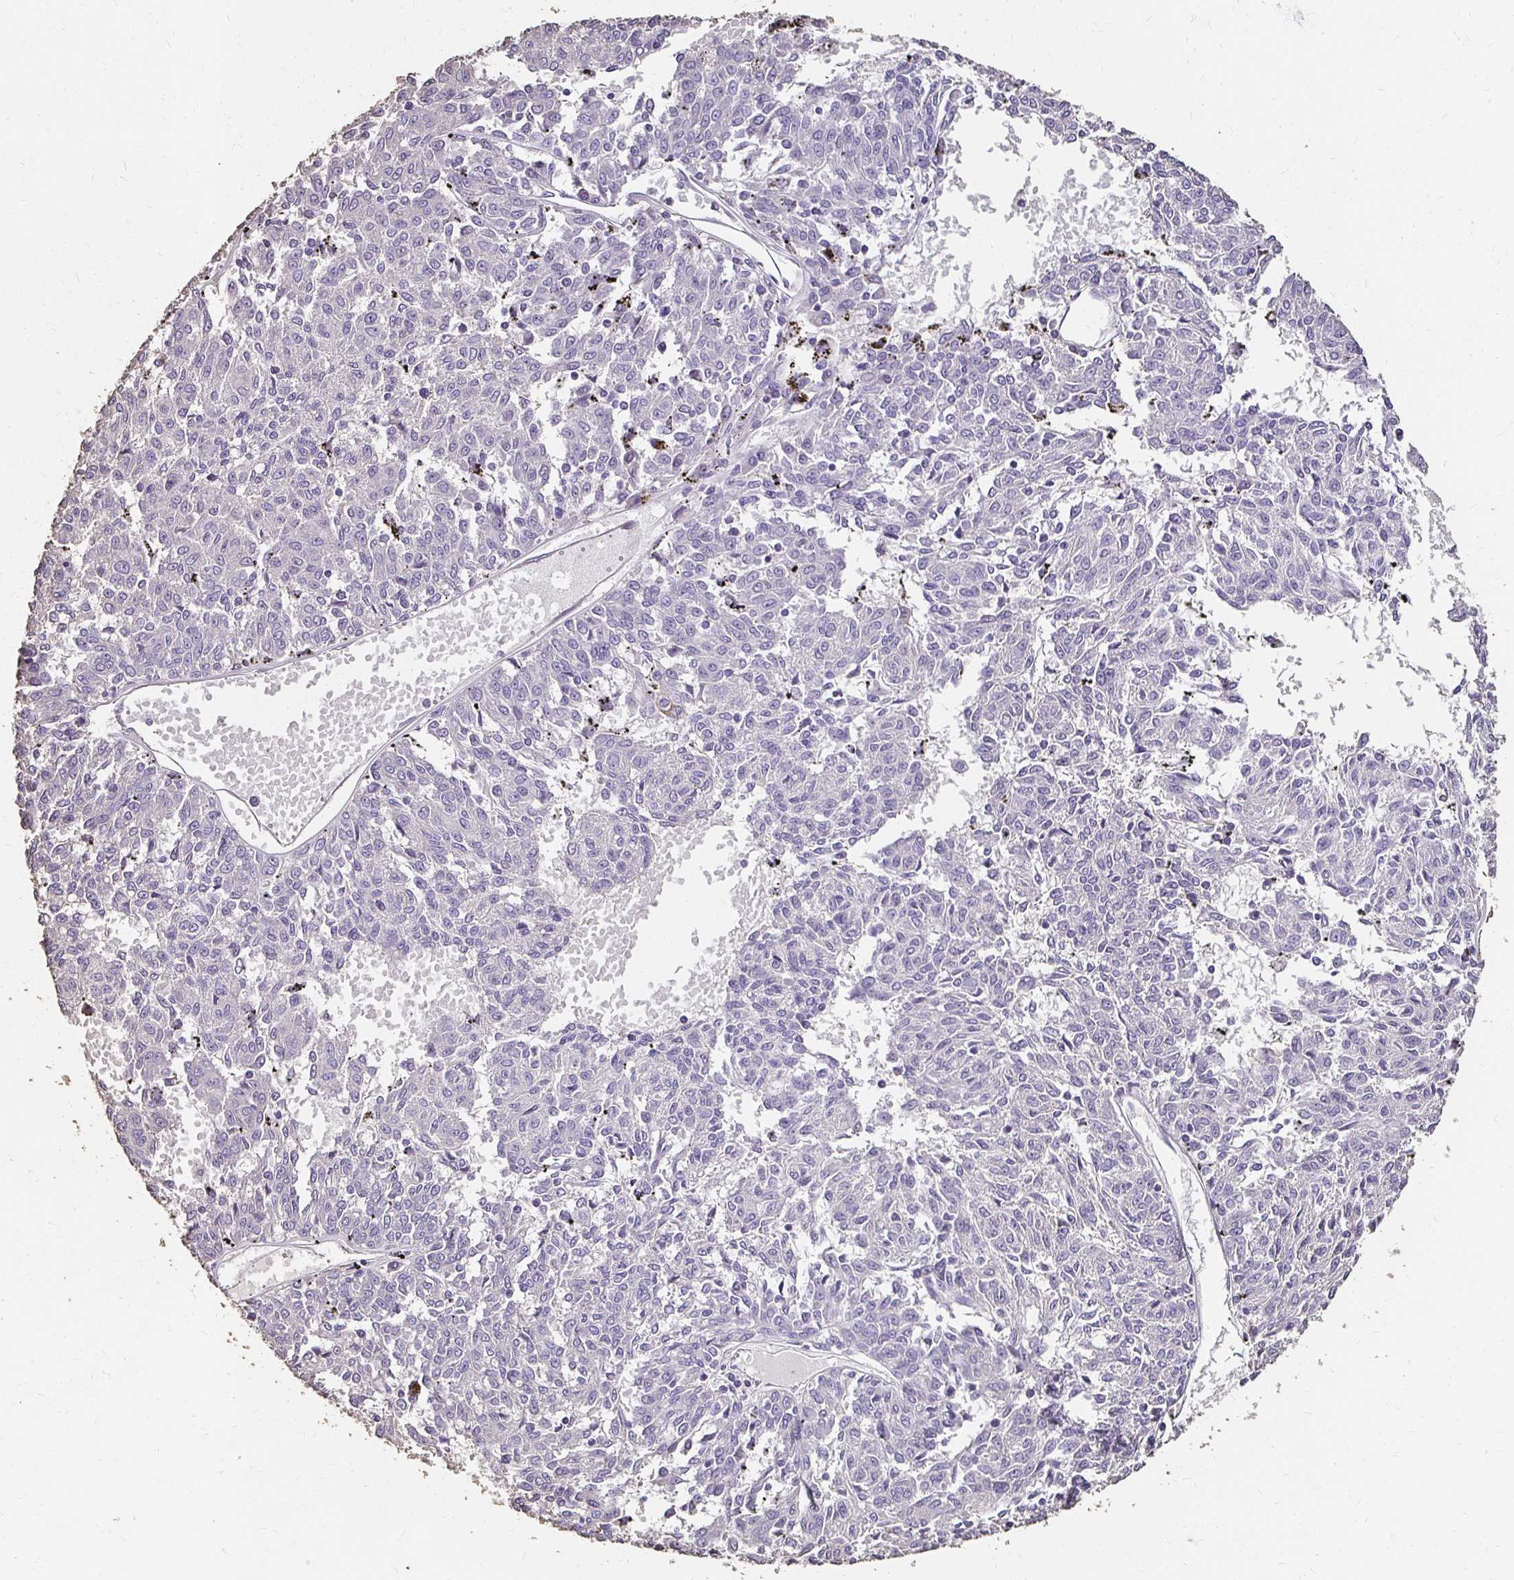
{"staining": {"intensity": "negative", "quantity": "none", "location": "none"}, "tissue": "melanoma", "cell_type": "Tumor cells", "image_type": "cancer", "snomed": [{"axis": "morphology", "description": "Malignant melanoma, NOS"}, {"axis": "topography", "description": "Skin"}], "caption": "Immunohistochemistry micrograph of human malignant melanoma stained for a protein (brown), which demonstrates no staining in tumor cells.", "gene": "UGT1A6", "patient": {"sex": "female", "age": 72}}